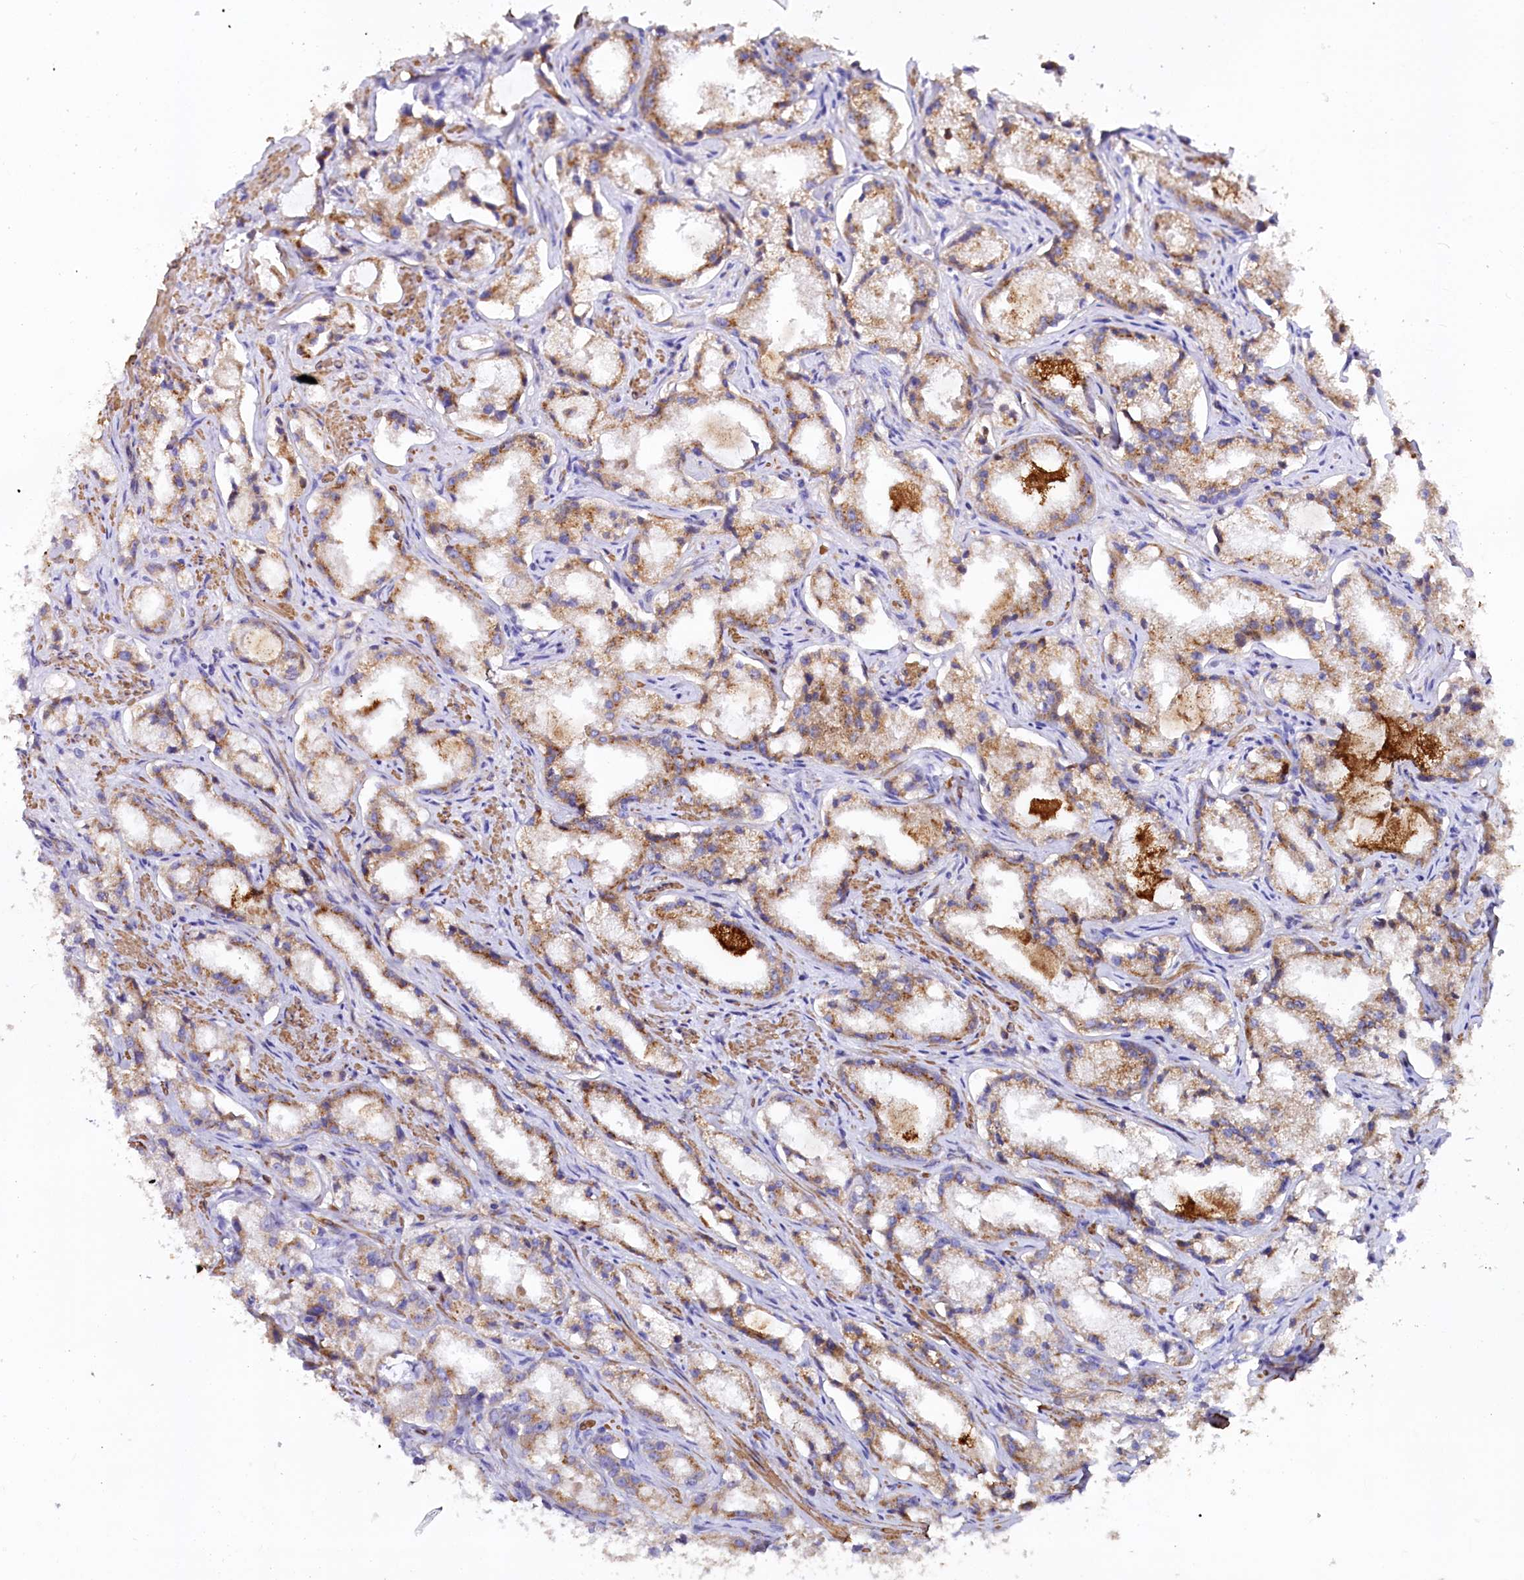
{"staining": {"intensity": "moderate", "quantity": ">75%", "location": "cytoplasmic/membranous"}, "tissue": "prostate cancer", "cell_type": "Tumor cells", "image_type": "cancer", "snomed": [{"axis": "morphology", "description": "Adenocarcinoma, High grade"}, {"axis": "topography", "description": "Prostate"}], "caption": "Moderate cytoplasmic/membranous staining is seen in approximately >75% of tumor cells in adenocarcinoma (high-grade) (prostate).", "gene": "STX6", "patient": {"sex": "male", "age": 66}}